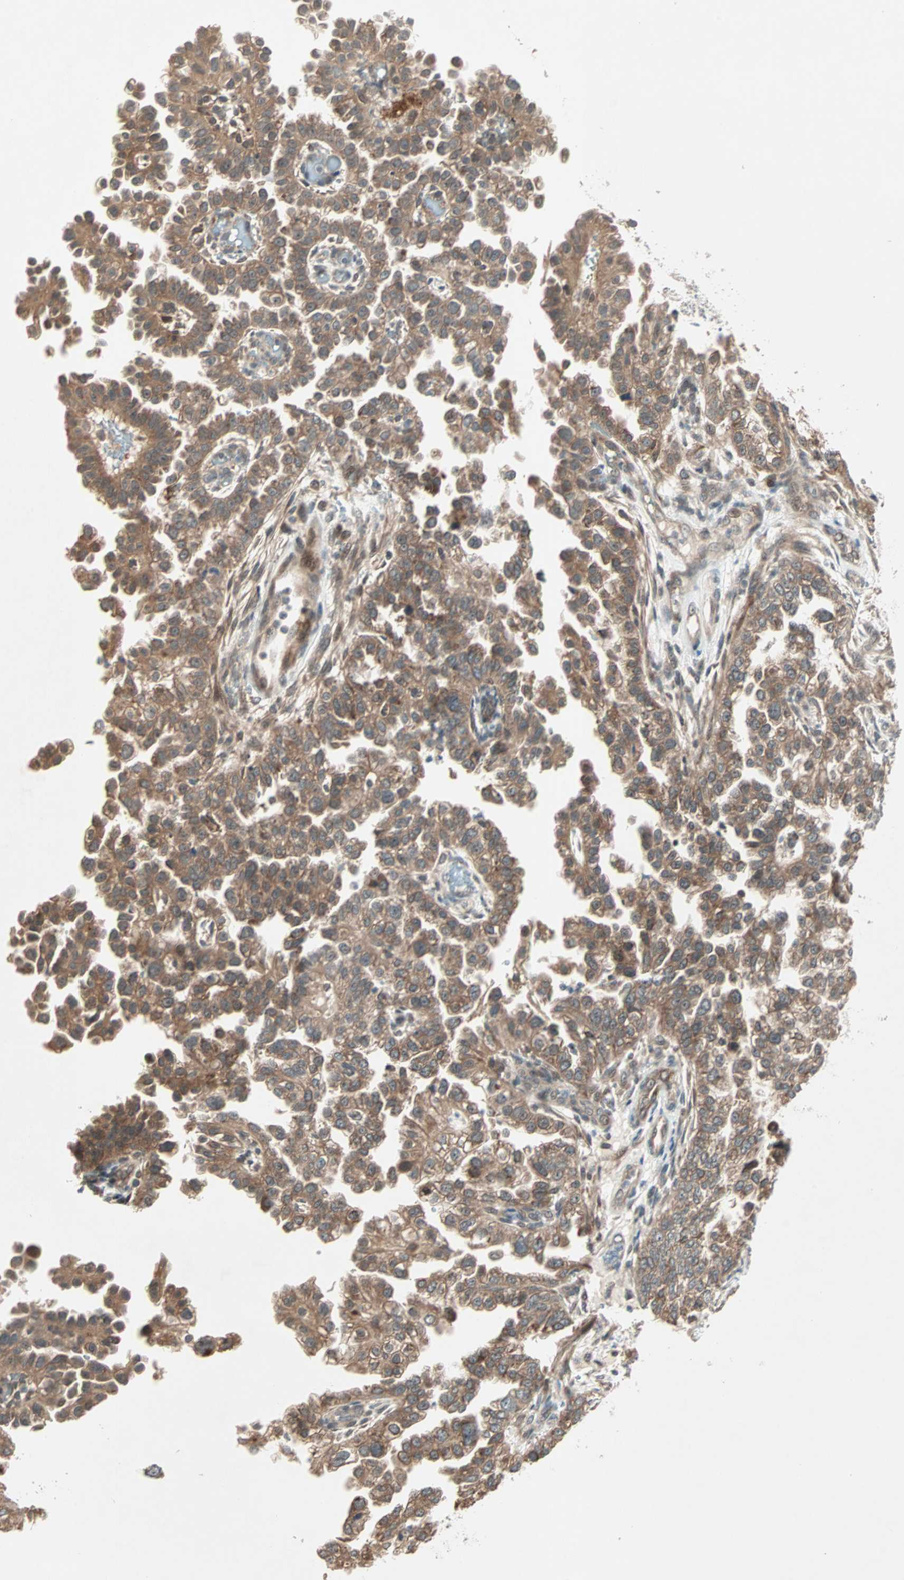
{"staining": {"intensity": "moderate", "quantity": ">75%", "location": "cytoplasmic/membranous"}, "tissue": "endometrial cancer", "cell_type": "Tumor cells", "image_type": "cancer", "snomed": [{"axis": "morphology", "description": "Adenocarcinoma, NOS"}, {"axis": "topography", "description": "Endometrium"}], "caption": "IHC (DAB) staining of endometrial adenocarcinoma demonstrates moderate cytoplasmic/membranous protein positivity in about >75% of tumor cells.", "gene": "PGBD1", "patient": {"sex": "female", "age": 85}}